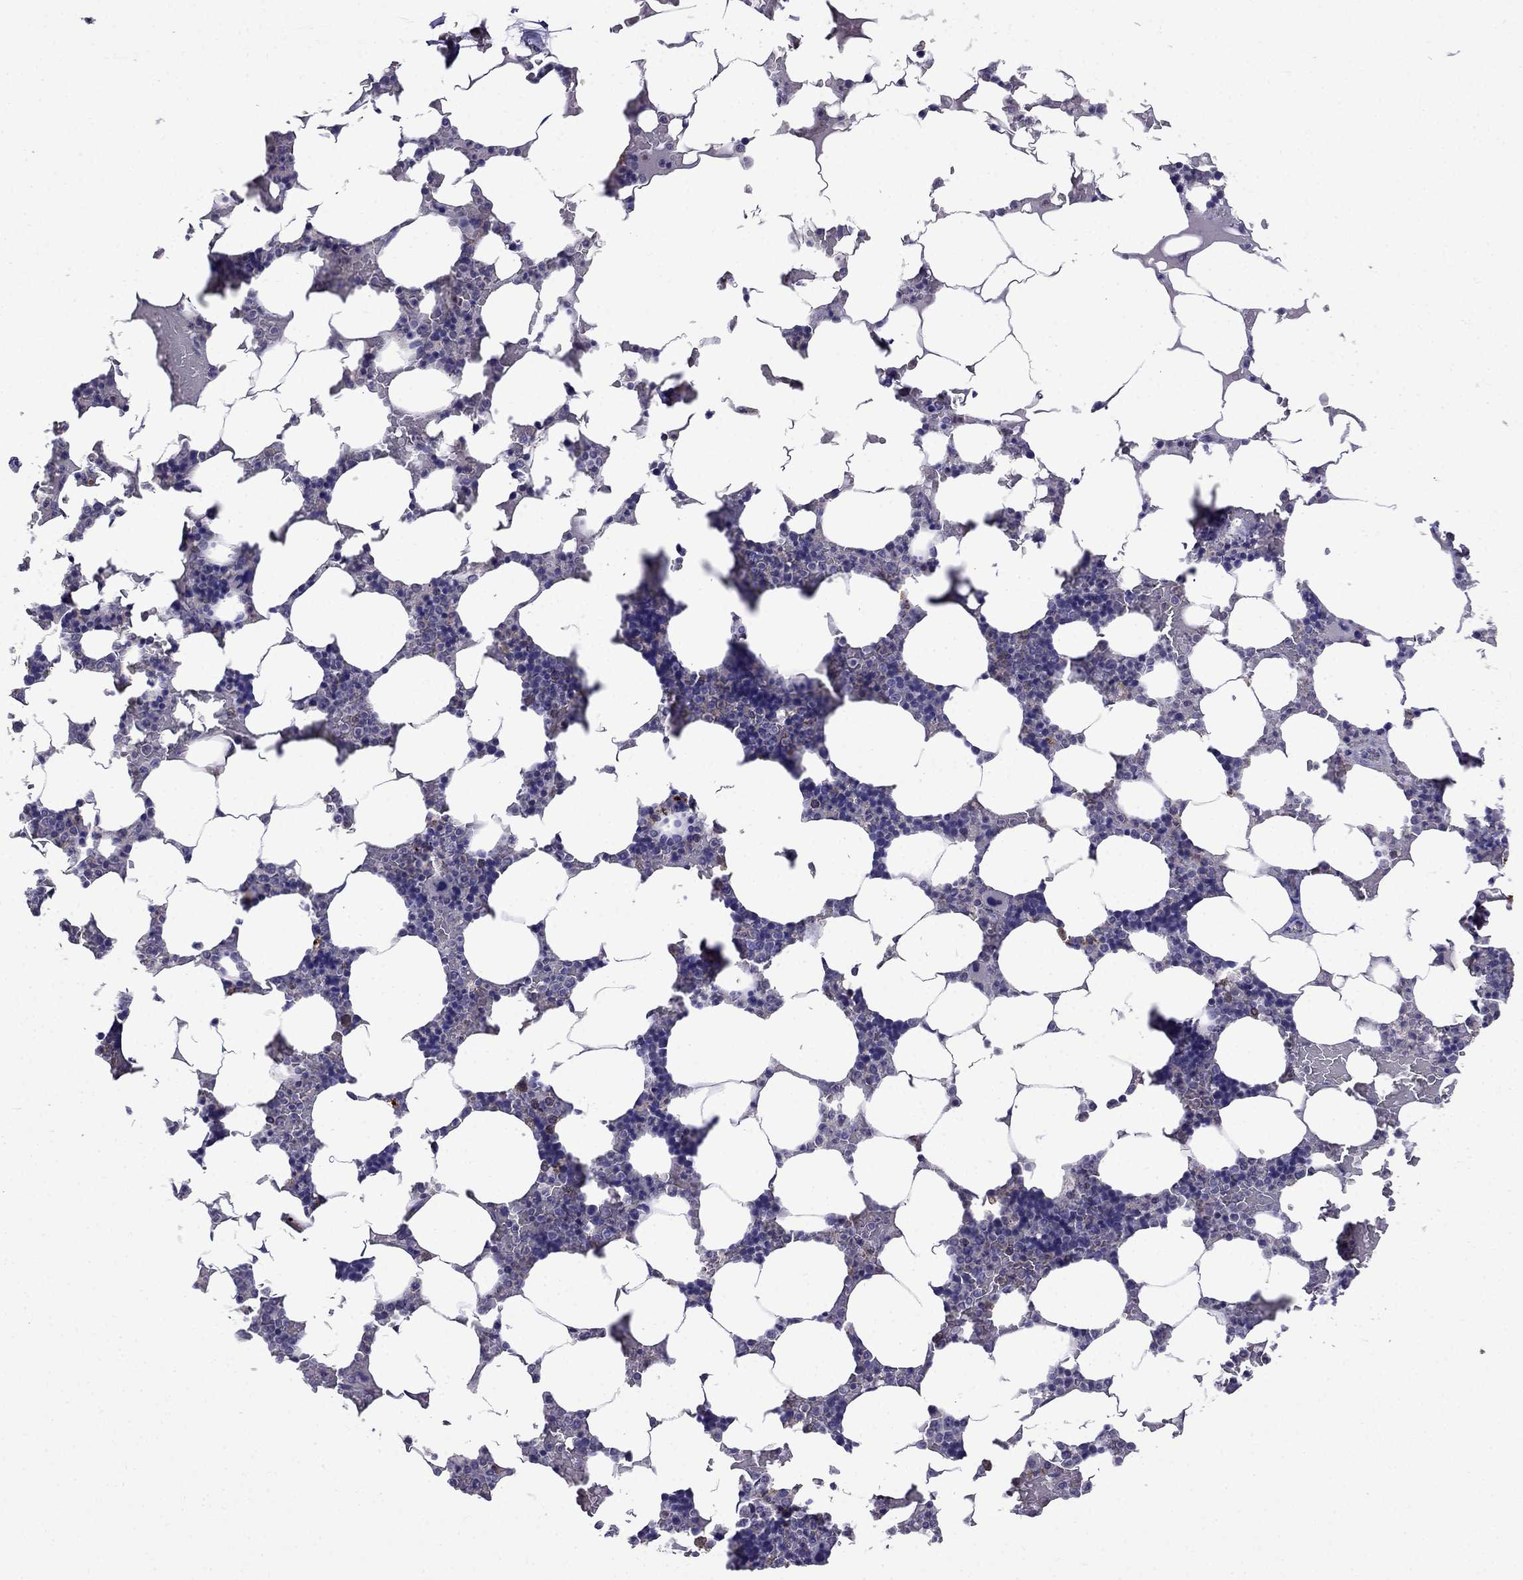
{"staining": {"intensity": "negative", "quantity": "none", "location": "none"}, "tissue": "bone marrow", "cell_type": "Hematopoietic cells", "image_type": "normal", "snomed": [{"axis": "morphology", "description": "Normal tissue, NOS"}, {"axis": "topography", "description": "Bone marrow"}], "caption": "Hematopoietic cells show no significant protein staining in benign bone marrow.", "gene": "AQP9", "patient": {"sex": "male", "age": 51}}